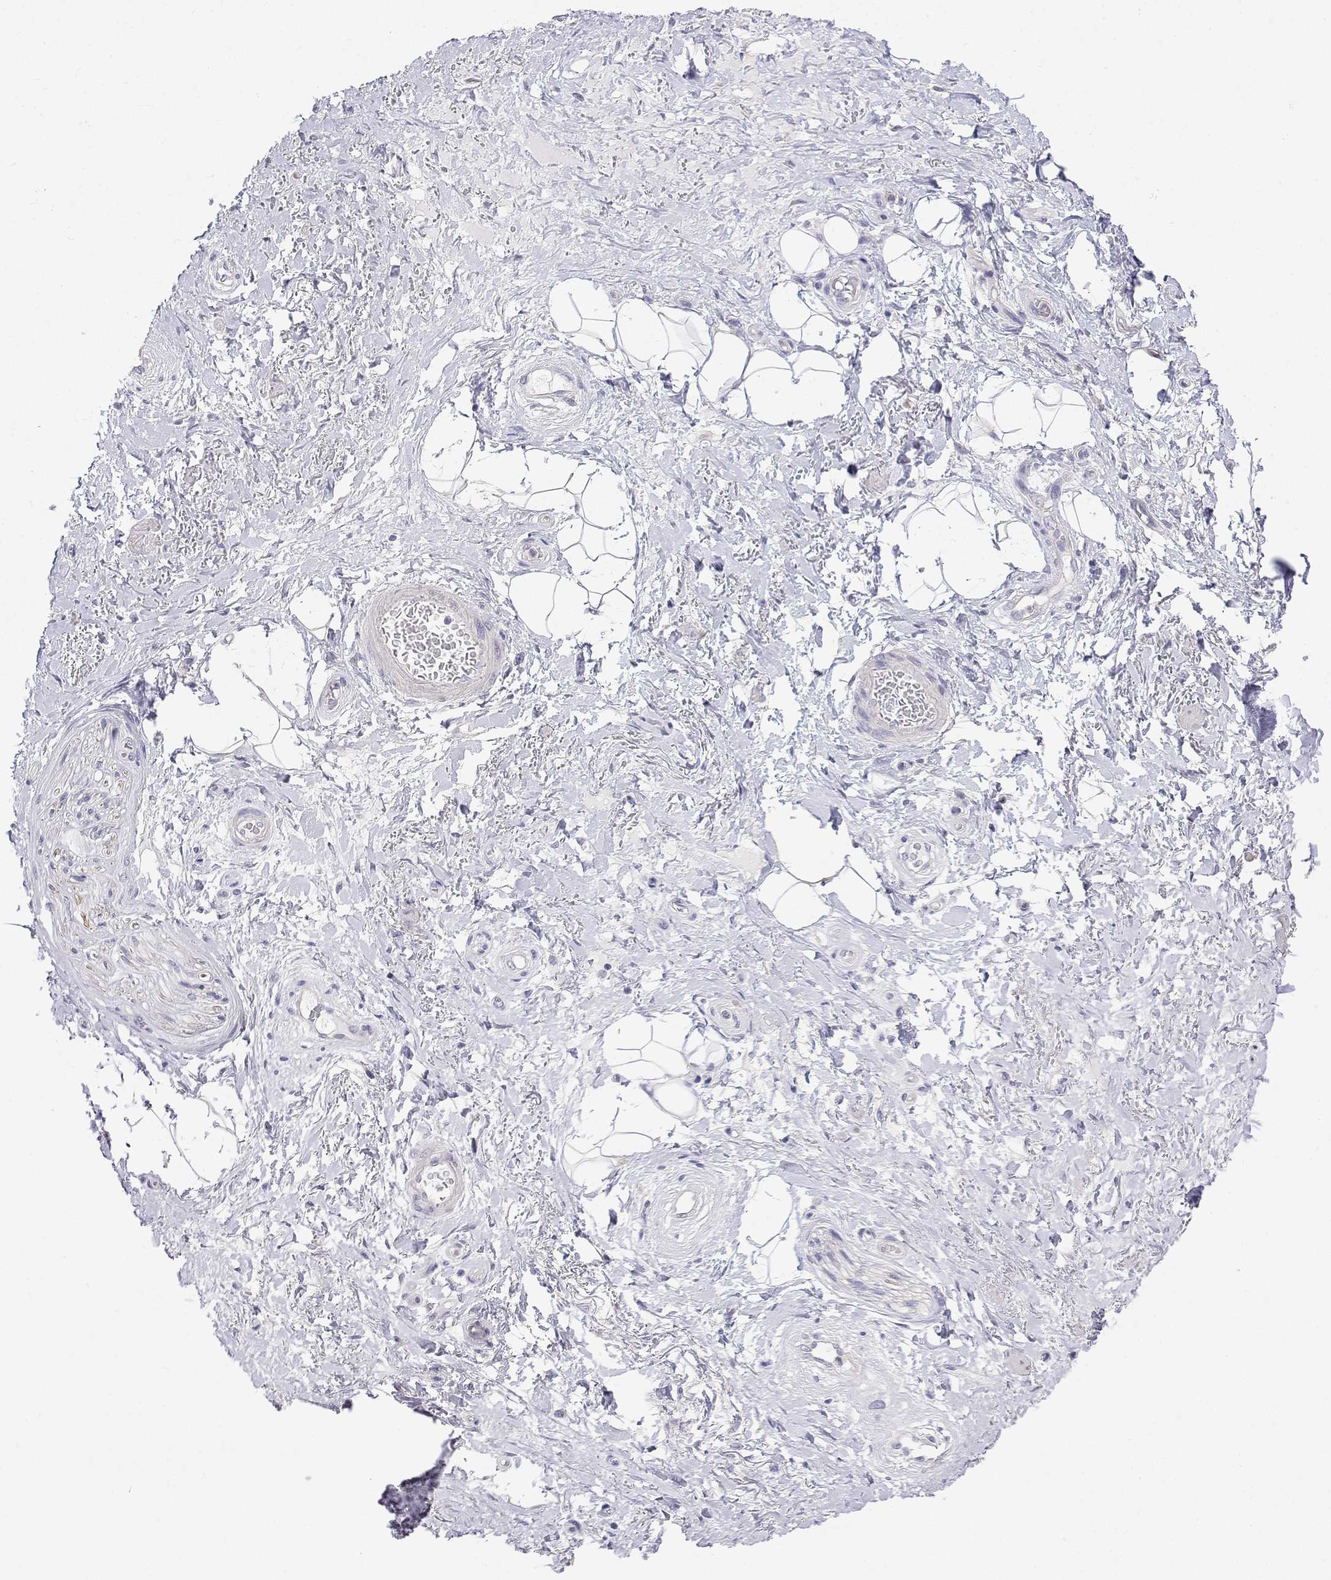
{"staining": {"intensity": "negative", "quantity": "none", "location": "none"}, "tissue": "adipose tissue", "cell_type": "Adipocytes", "image_type": "normal", "snomed": [{"axis": "morphology", "description": "Normal tissue, NOS"}, {"axis": "topography", "description": "Anal"}, {"axis": "topography", "description": "Peripheral nerve tissue"}], "caption": "Image shows no protein expression in adipocytes of unremarkable adipose tissue. (Stains: DAB (3,3'-diaminobenzidine) IHC with hematoxylin counter stain, Microscopy: brightfield microscopy at high magnification).", "gene": "LY6D", "patient": {"sex": "male", "age": 53}}